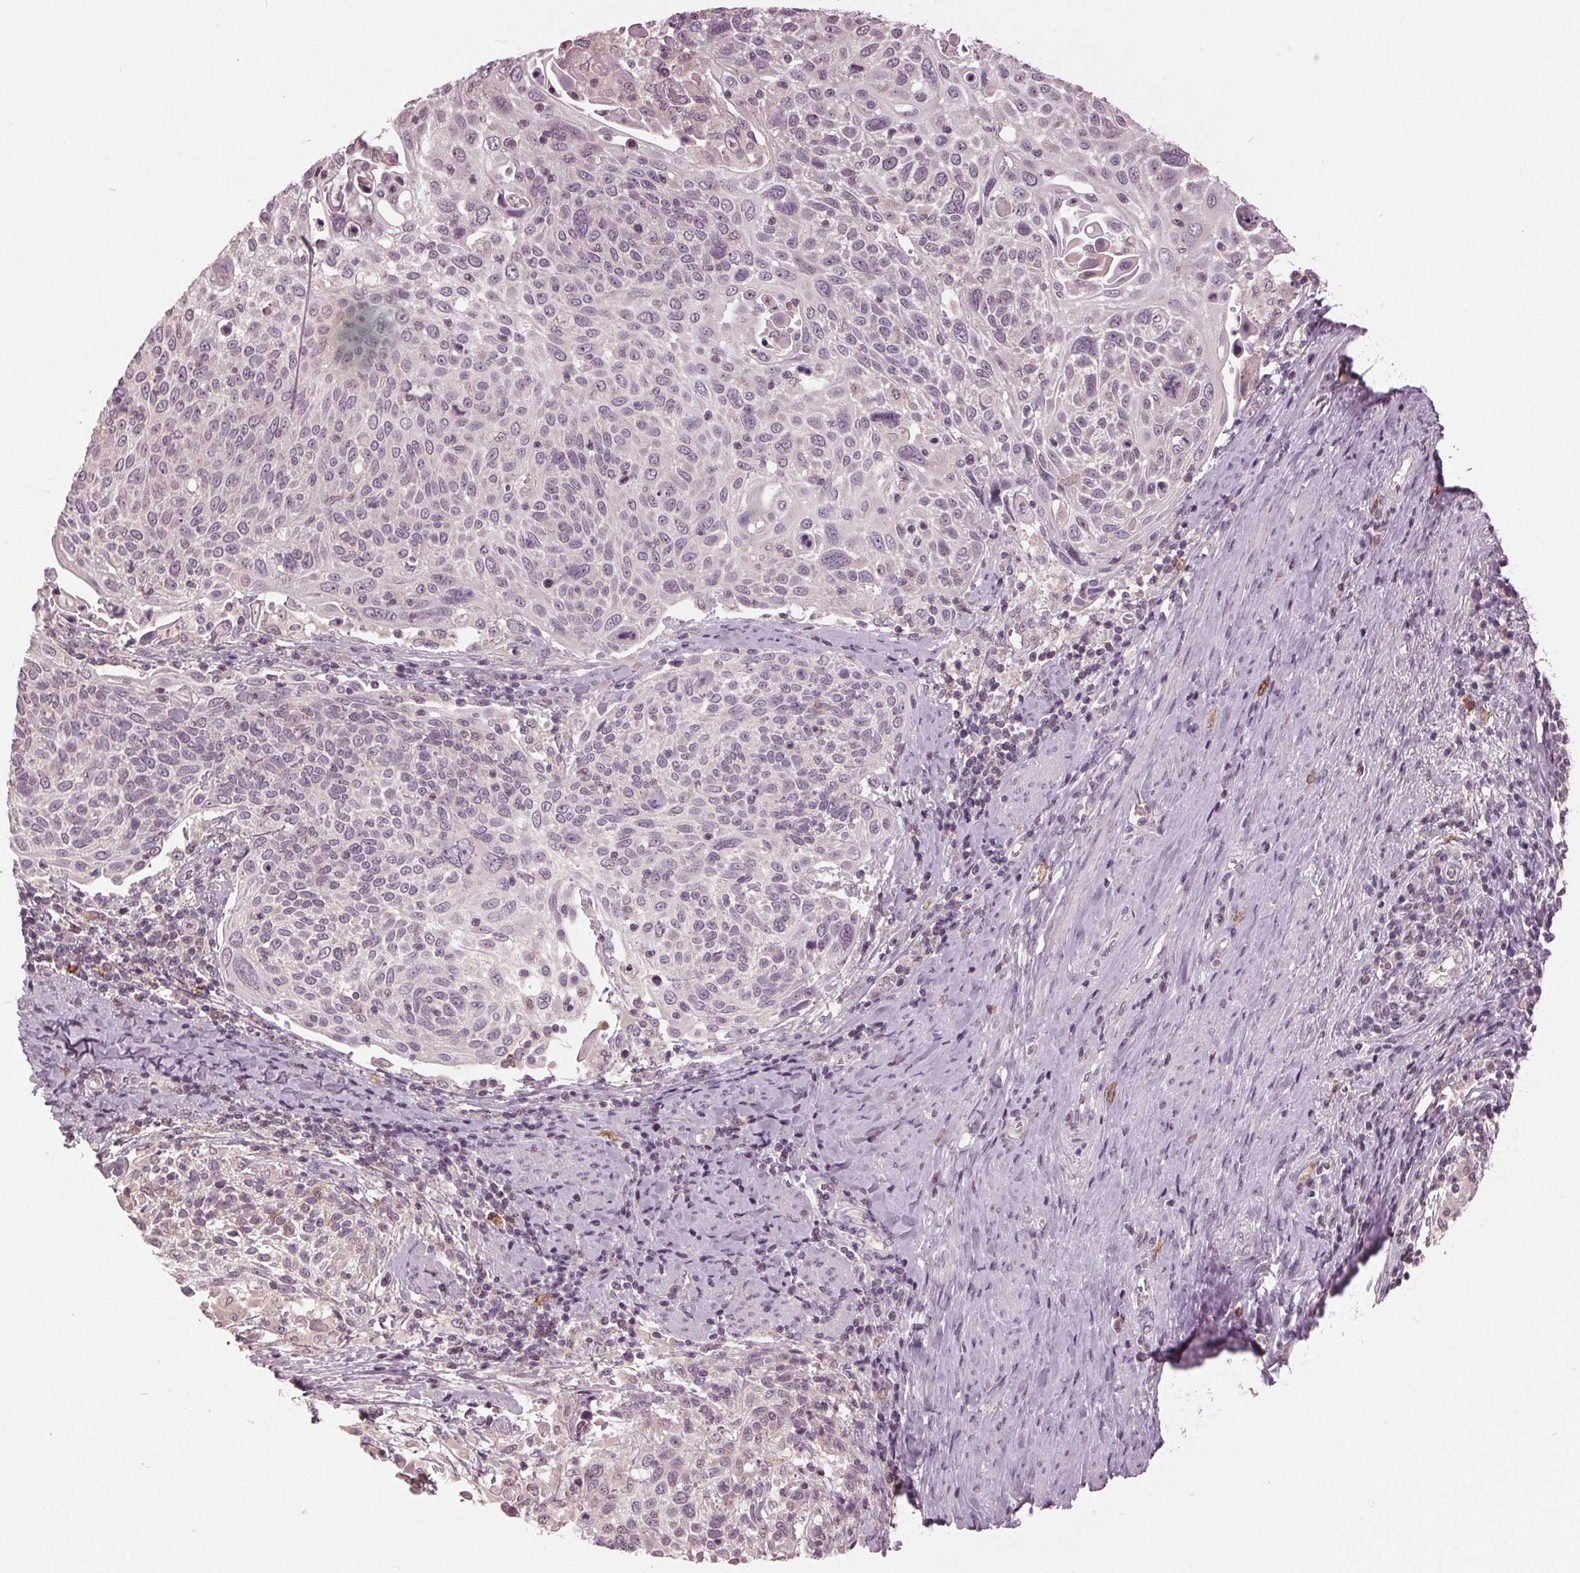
{"staining": {"intensity": "negative", "quantity": "none", "location": "none"}, "tissue": "cervical cancer", "cell_type": "Tumor cells", "image_type": "cancer", "snomed": [{"axis": "morphology", "description": "Squamous cell carcinoma, NOS"}, {"axis": "topography", "description": "Cervix"}], "caption": "An immunohistochemistry photomicrograph of cervical squamous cell carcinoma is shown. There is no staining in tumor cells of cervical squamous cell carcinoma.", "gene": "SIGLEC6", "patient": {"sex": "female", "age": 61}}